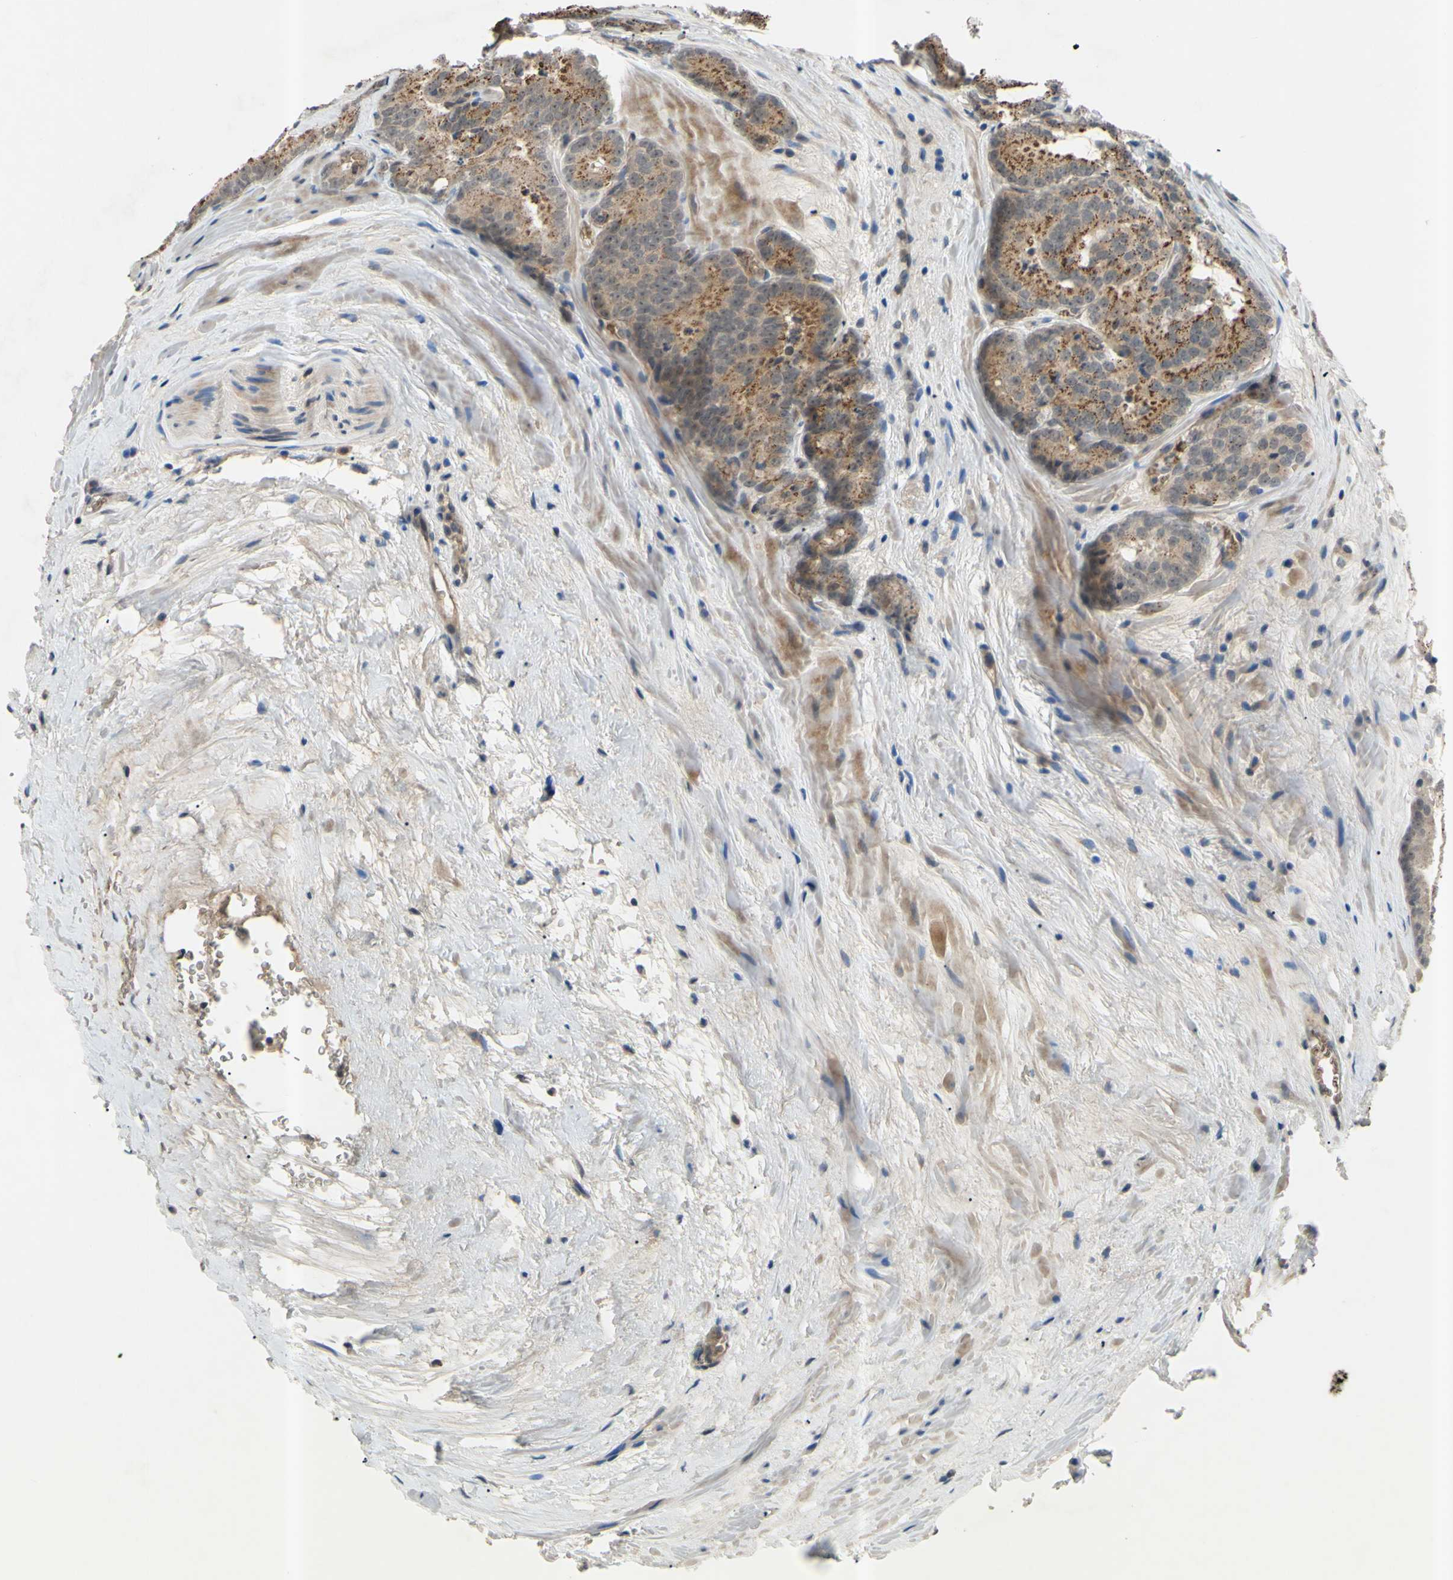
{"staining": {"intensity": "moderate", "quantity": ">75%", "location": "cytoplasmic/membranous"}, "tissue": "prostate cancer", "cell_type": "Tumor cells", "image_type": "cancer", "snomed": [{"axis": "morphology", "description": "Adenocarcinoma, High grade"}, {"axis": "topography", "description": "Prostate"}], "caption": "Immunohistochemistry histopathology image of high-grade adenocarcinoma (prostate) stained for a protein (brown), which shows medium levels of moderate cytoplasmic/membranous staining in about >75% of tumor cells.", "gene": "ALK", "patient": {"sex": "male", "age": 64}}